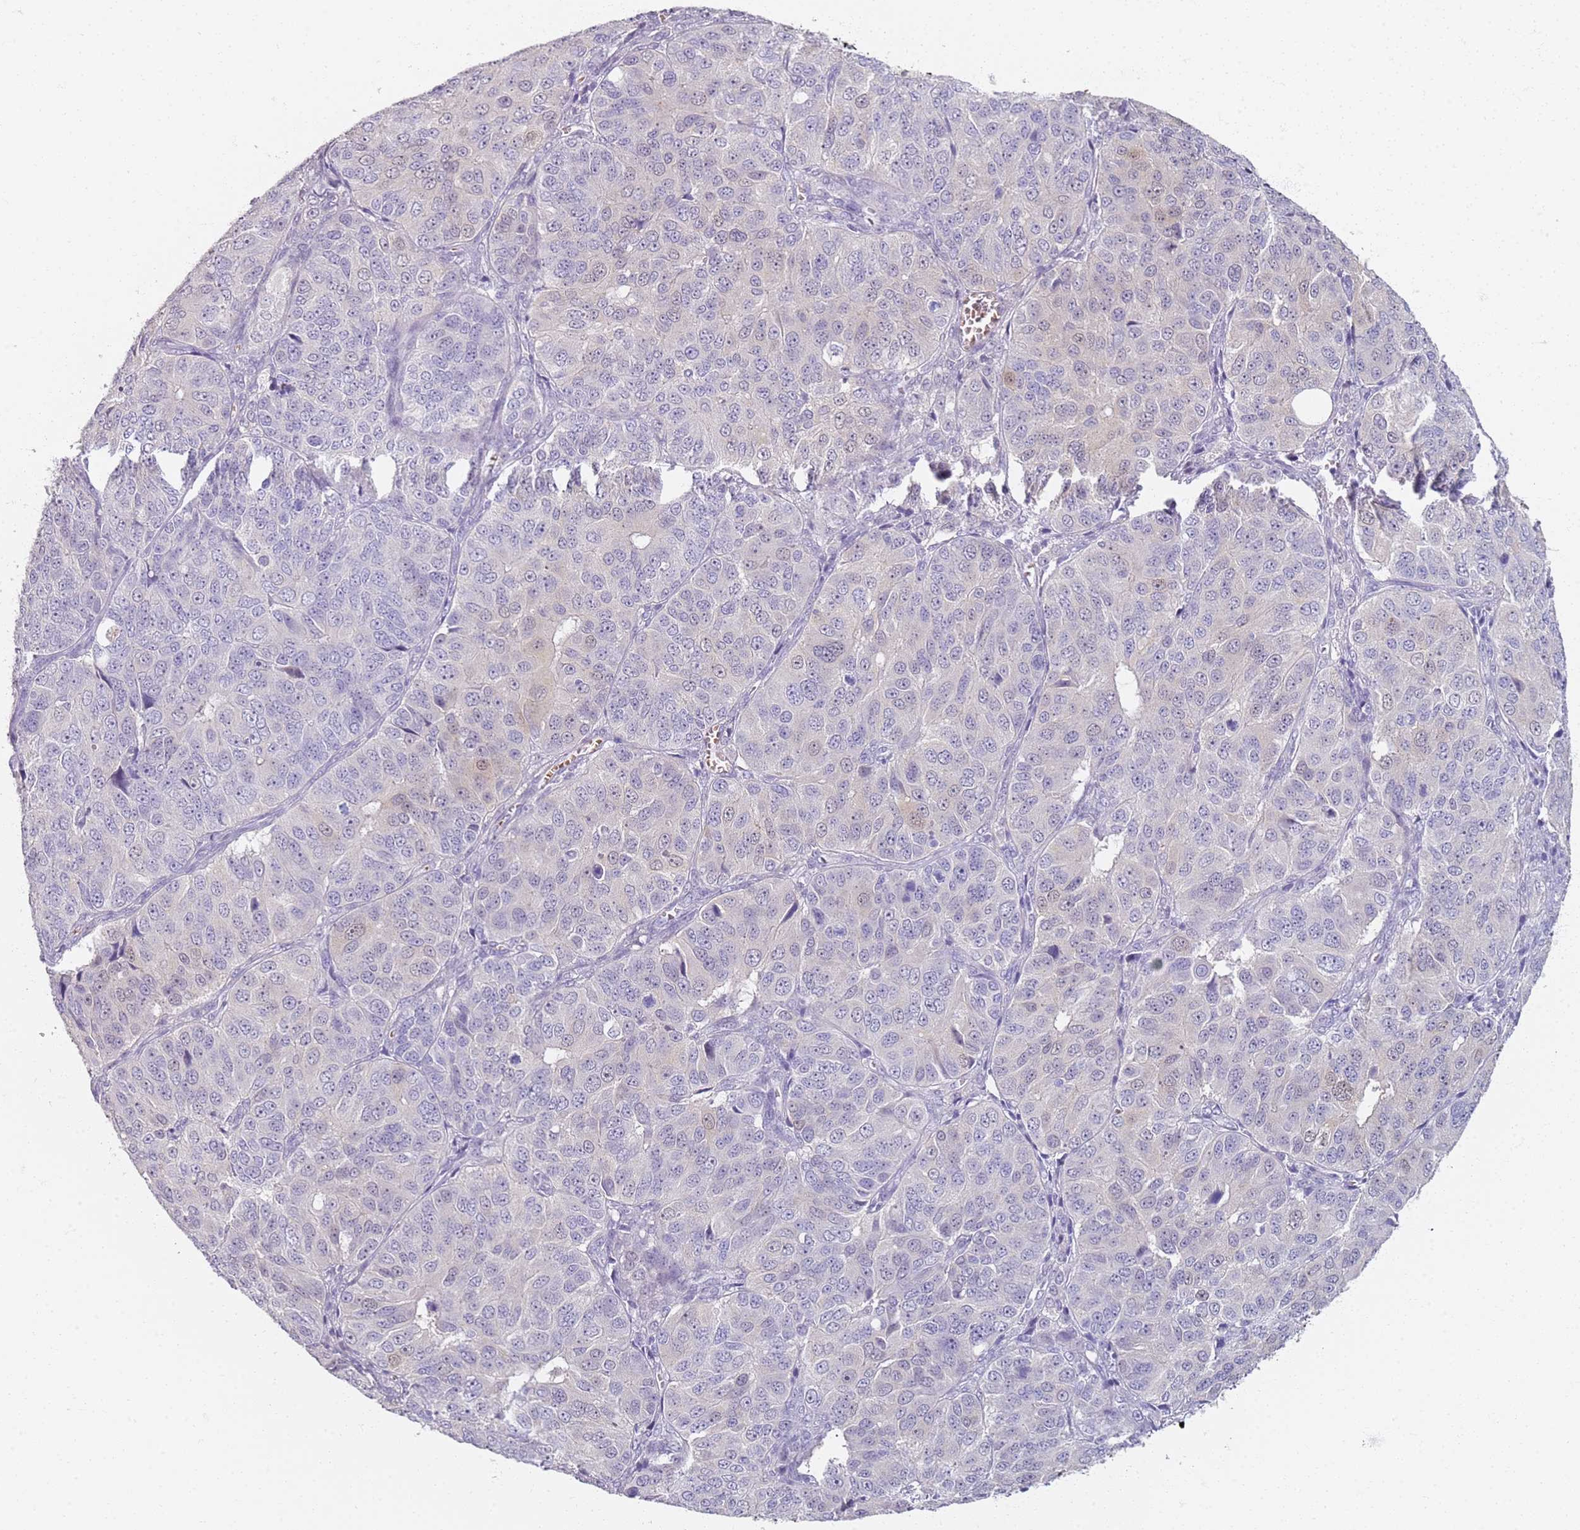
{"staining": {"intensity": "weak", "quantity": "<25%", "location": "nuclear"}, "tissue": "ovarian cancer", "cell_type": "Tumor cells", "image_type": "cancer", "snomed": [{"axis": "morphology", "description": "Carcinoma, endometroid"}, {"axis": "topography", "description": "Ovary"}], "caption": "This is an IHC histopathology image of ovarian cancer. There is no staining in tumor cells.", "gene": "CD40LG", "patient": {"sex": "female", "age": 51}}